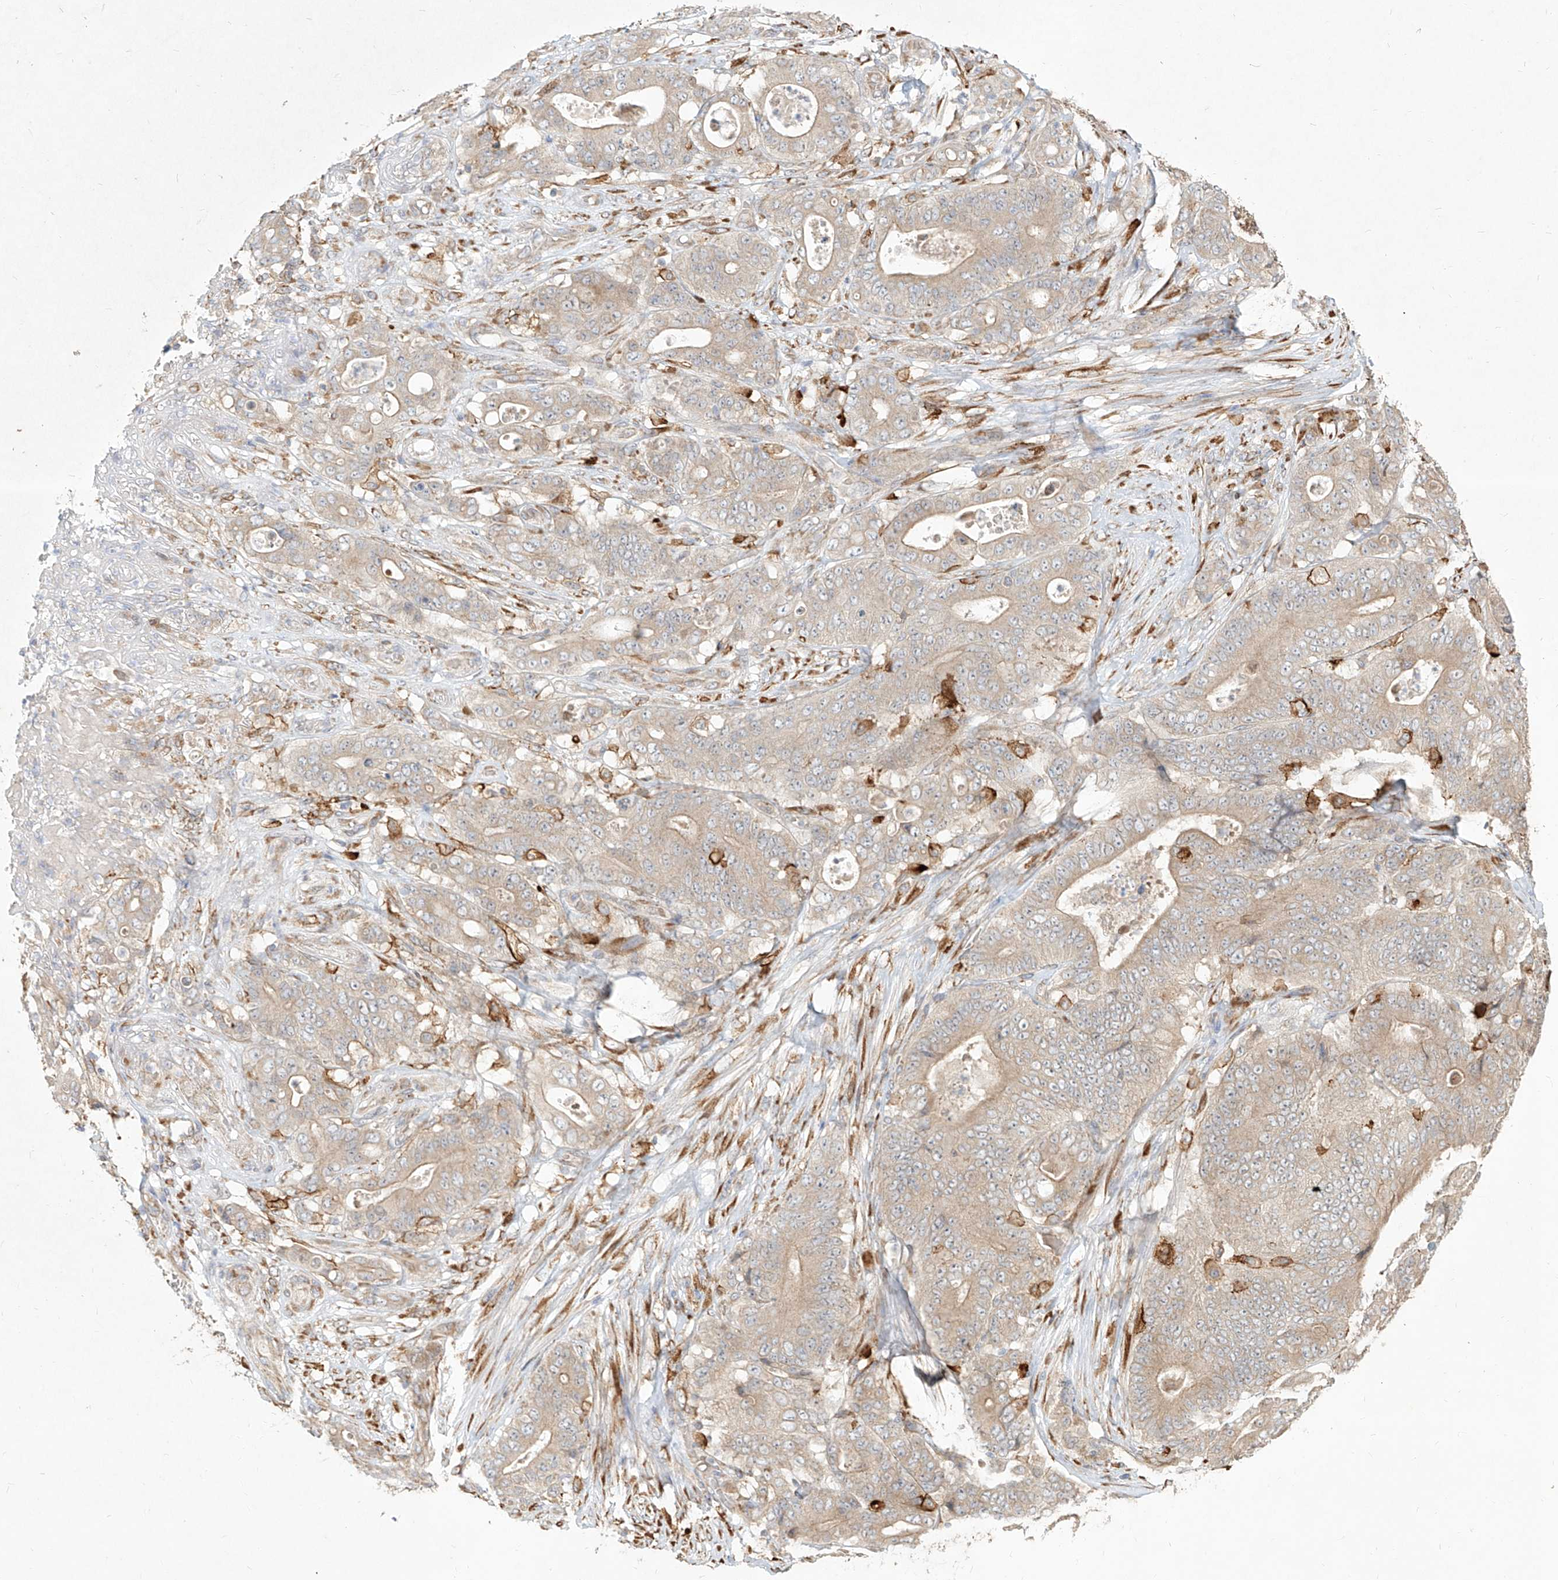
{"staining": {"intensity": "weak", "quantity": "<25%", "location": "cytoplasmic/membranous"}, "tissue": "stomach cancer", "cell_type": "Tumor cells", "image_type": "cancer", "snomed": [{"axis": "morphology", "description": "Adenocarcinoma, NOS"}, {"axis": "topography", "description": "Stomach"}], "caption": "The micrograph demonstrates no significant staining in tumor cells of stomach adenocarcinoma.", "gene": "CD209", "patient": {"sex": "female", "age": 73}}